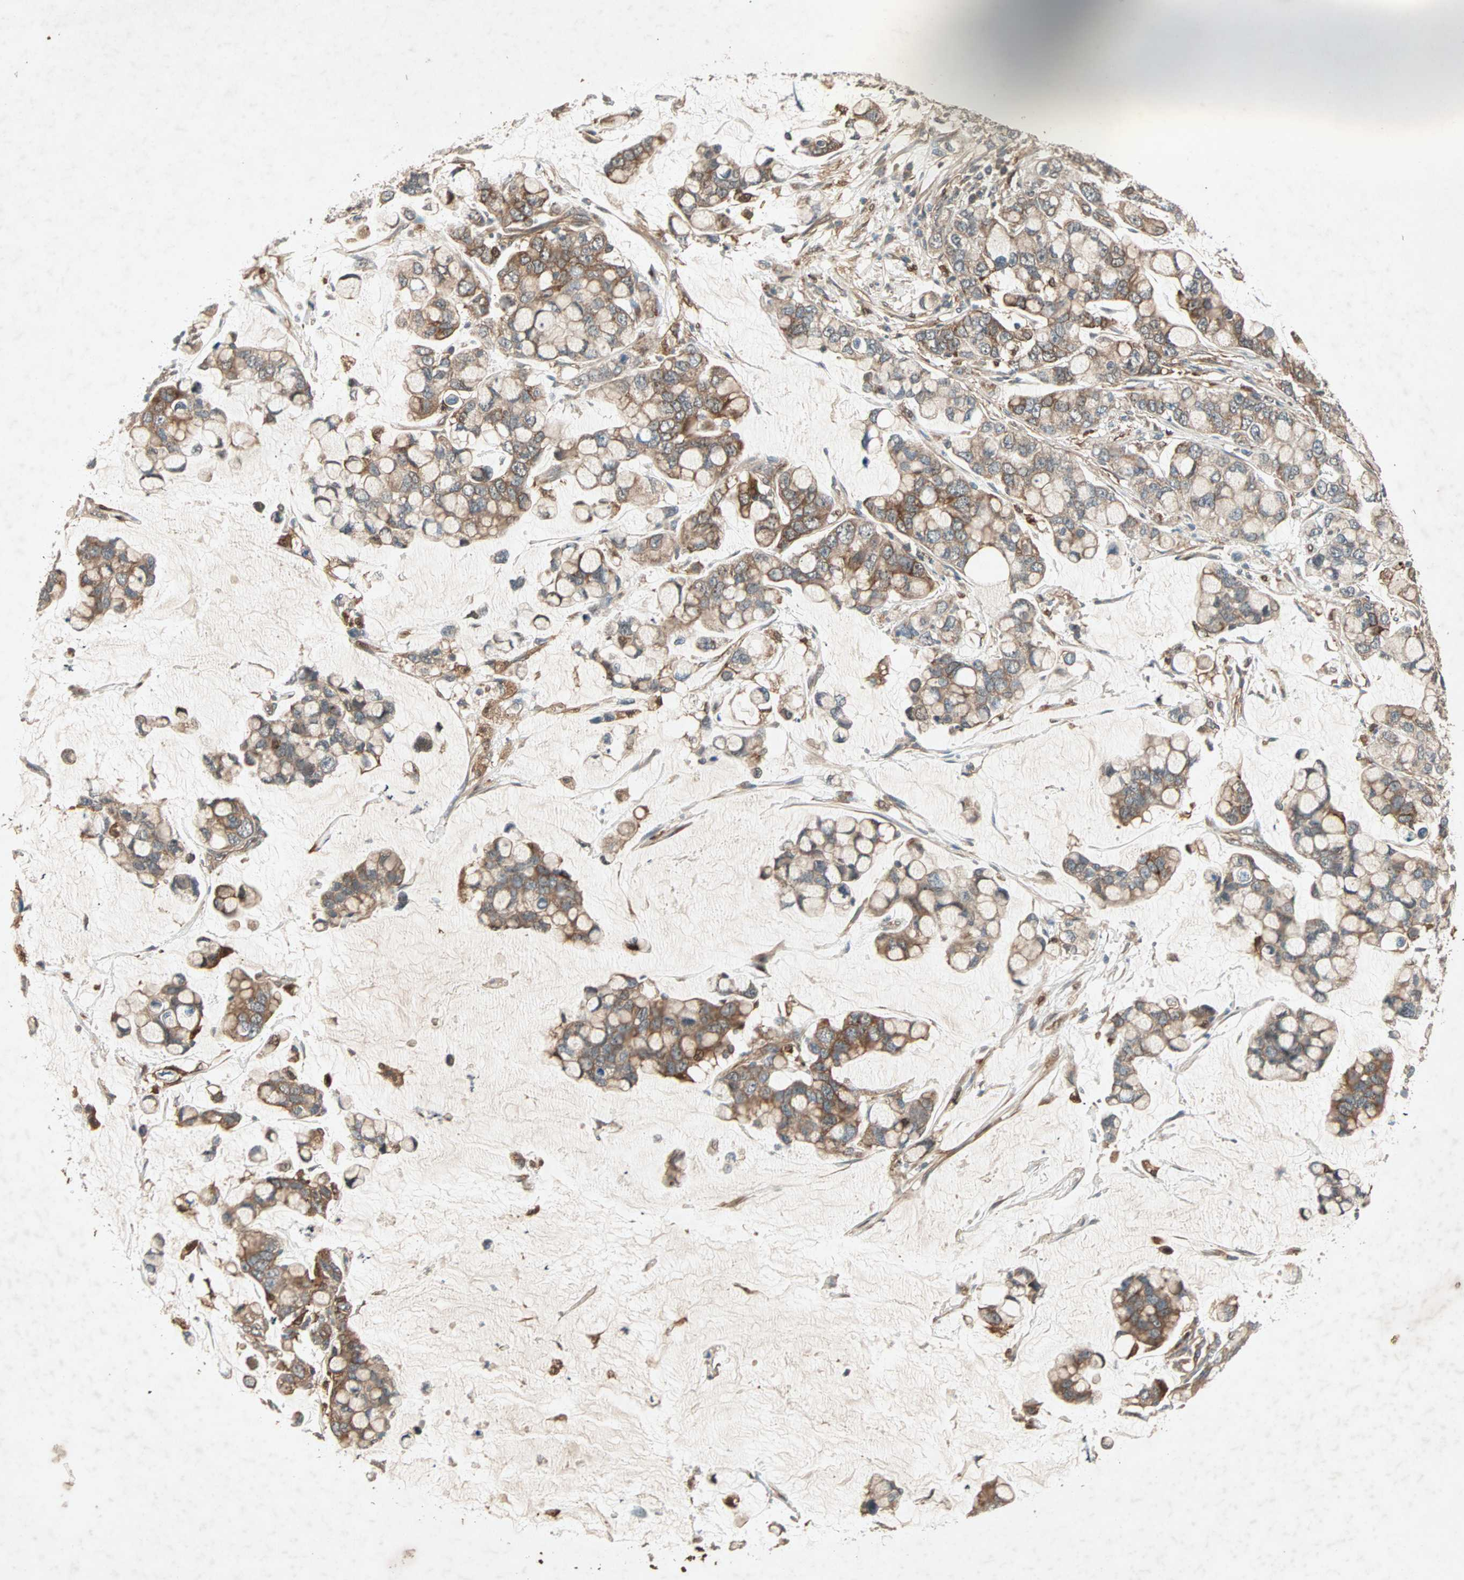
{"staining": {"intensity": "moderate", "quantity": ">75%", "location": "cytoplasmic/membranous"}, "tissue": "stomach cancer", "cell_type": "Tumor cells", "image_type": "cancer", "snomed": [{"axis": "morphology", "description": "Adenocarcinoma, NOS"}, {"axis": "topography", "description": "Stomach, lower"}], "caption": "Immunohistochemical staining of human adenocarcinoma (stomach) displays medium levels of moderate cytoplasmic/membranous protein positivity in approximately >75% of tumor cells.", "gene": "SDSL", "patient": {"sex": "male", "age": 84}}